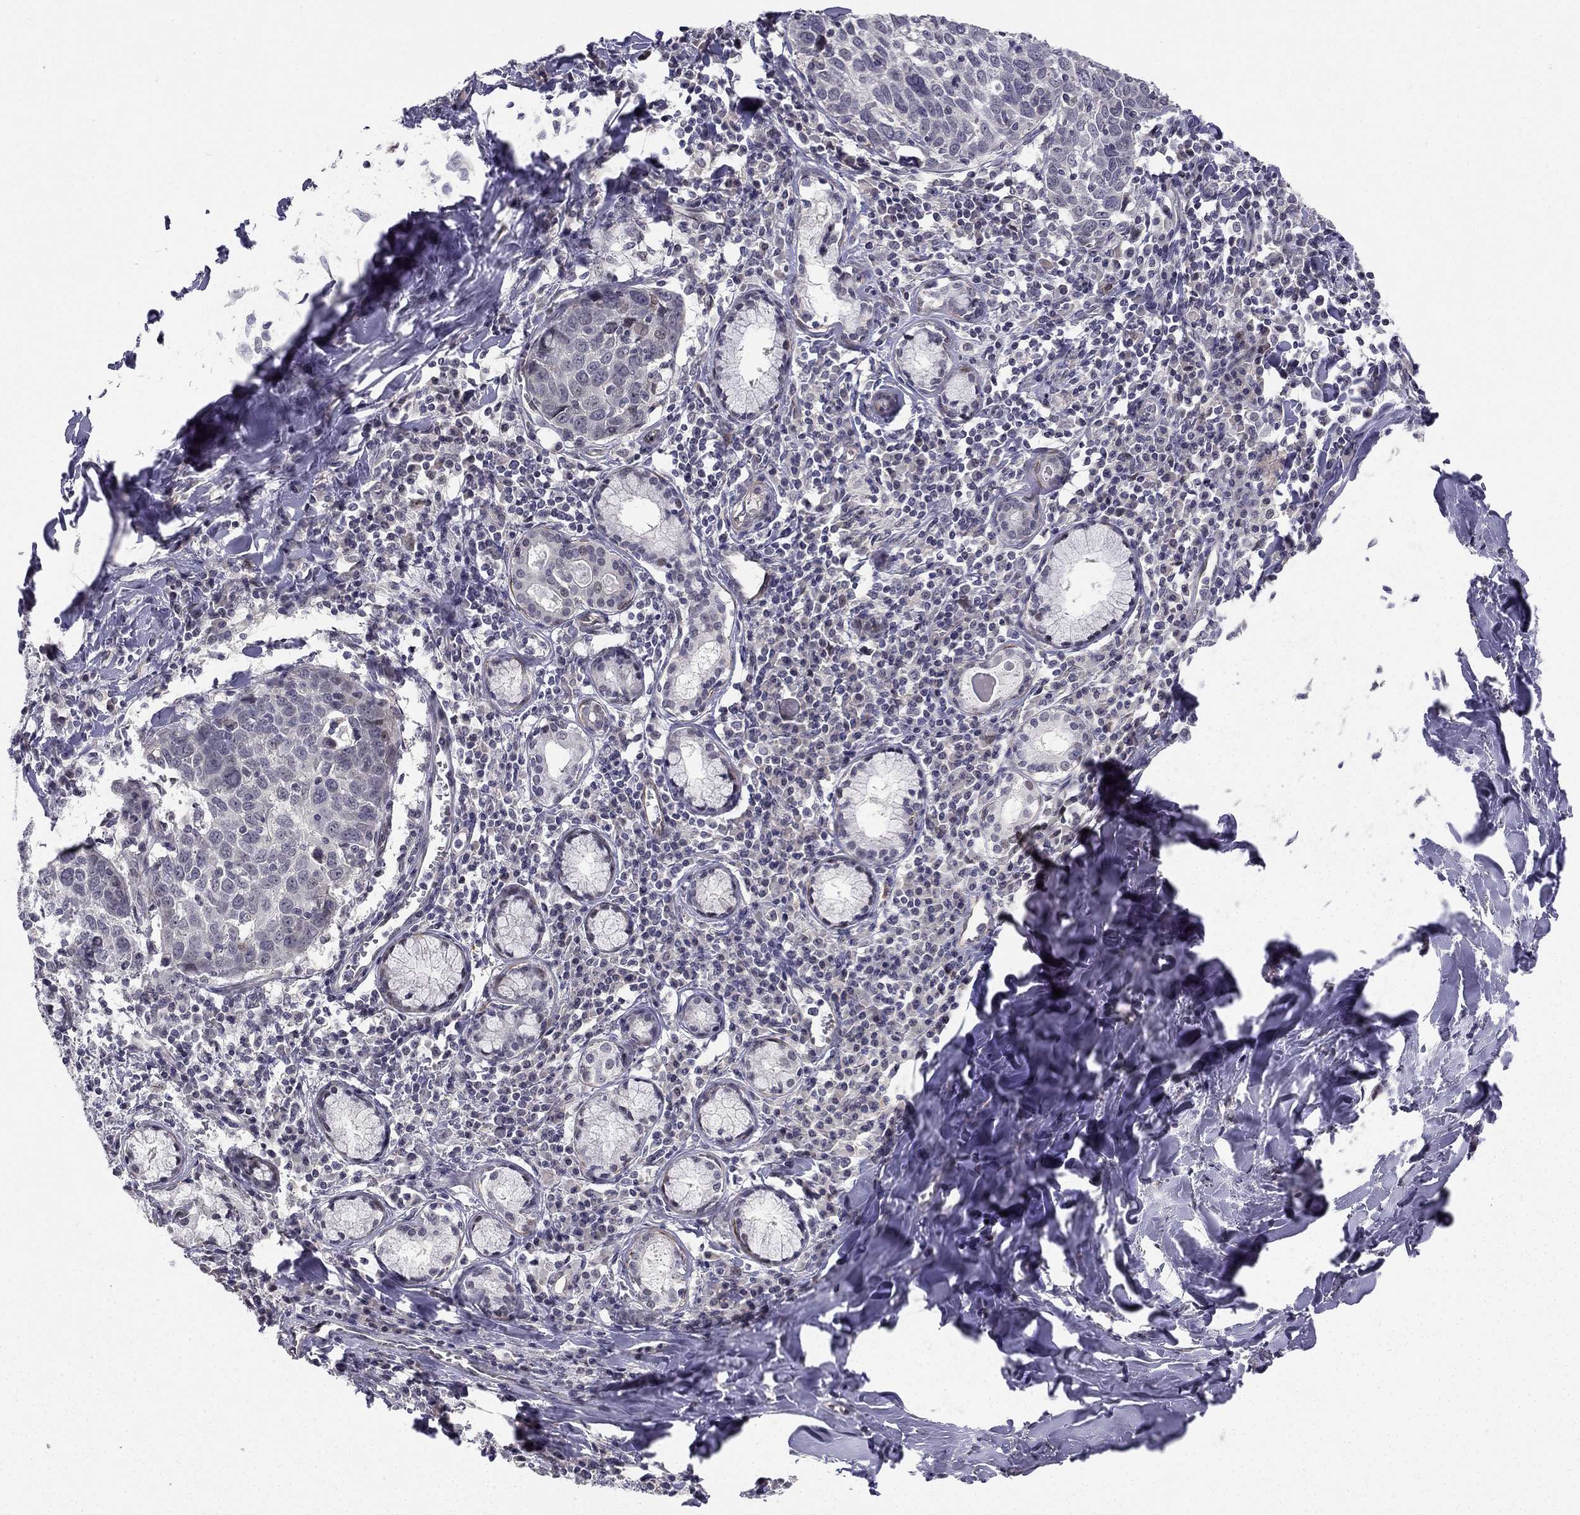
{"staining": {"intensity": "negative", "quantity": "none", "location": "none"}, "tissue": "lung cancer", "cell_type": "Tumor cells", "image_type": "cancer", "snomed": [{"axis": "morphology", "description": "Squamous cell carcinoma, NOS"}, {"axis": "topography", "description": "Lung"}], "caption": "Immunohistochemistry of lung squamous cell carcinoma shows no positivity in tumor cells.", "gene": "CHST8", "patient": {"sex": "male", "age": 57}}